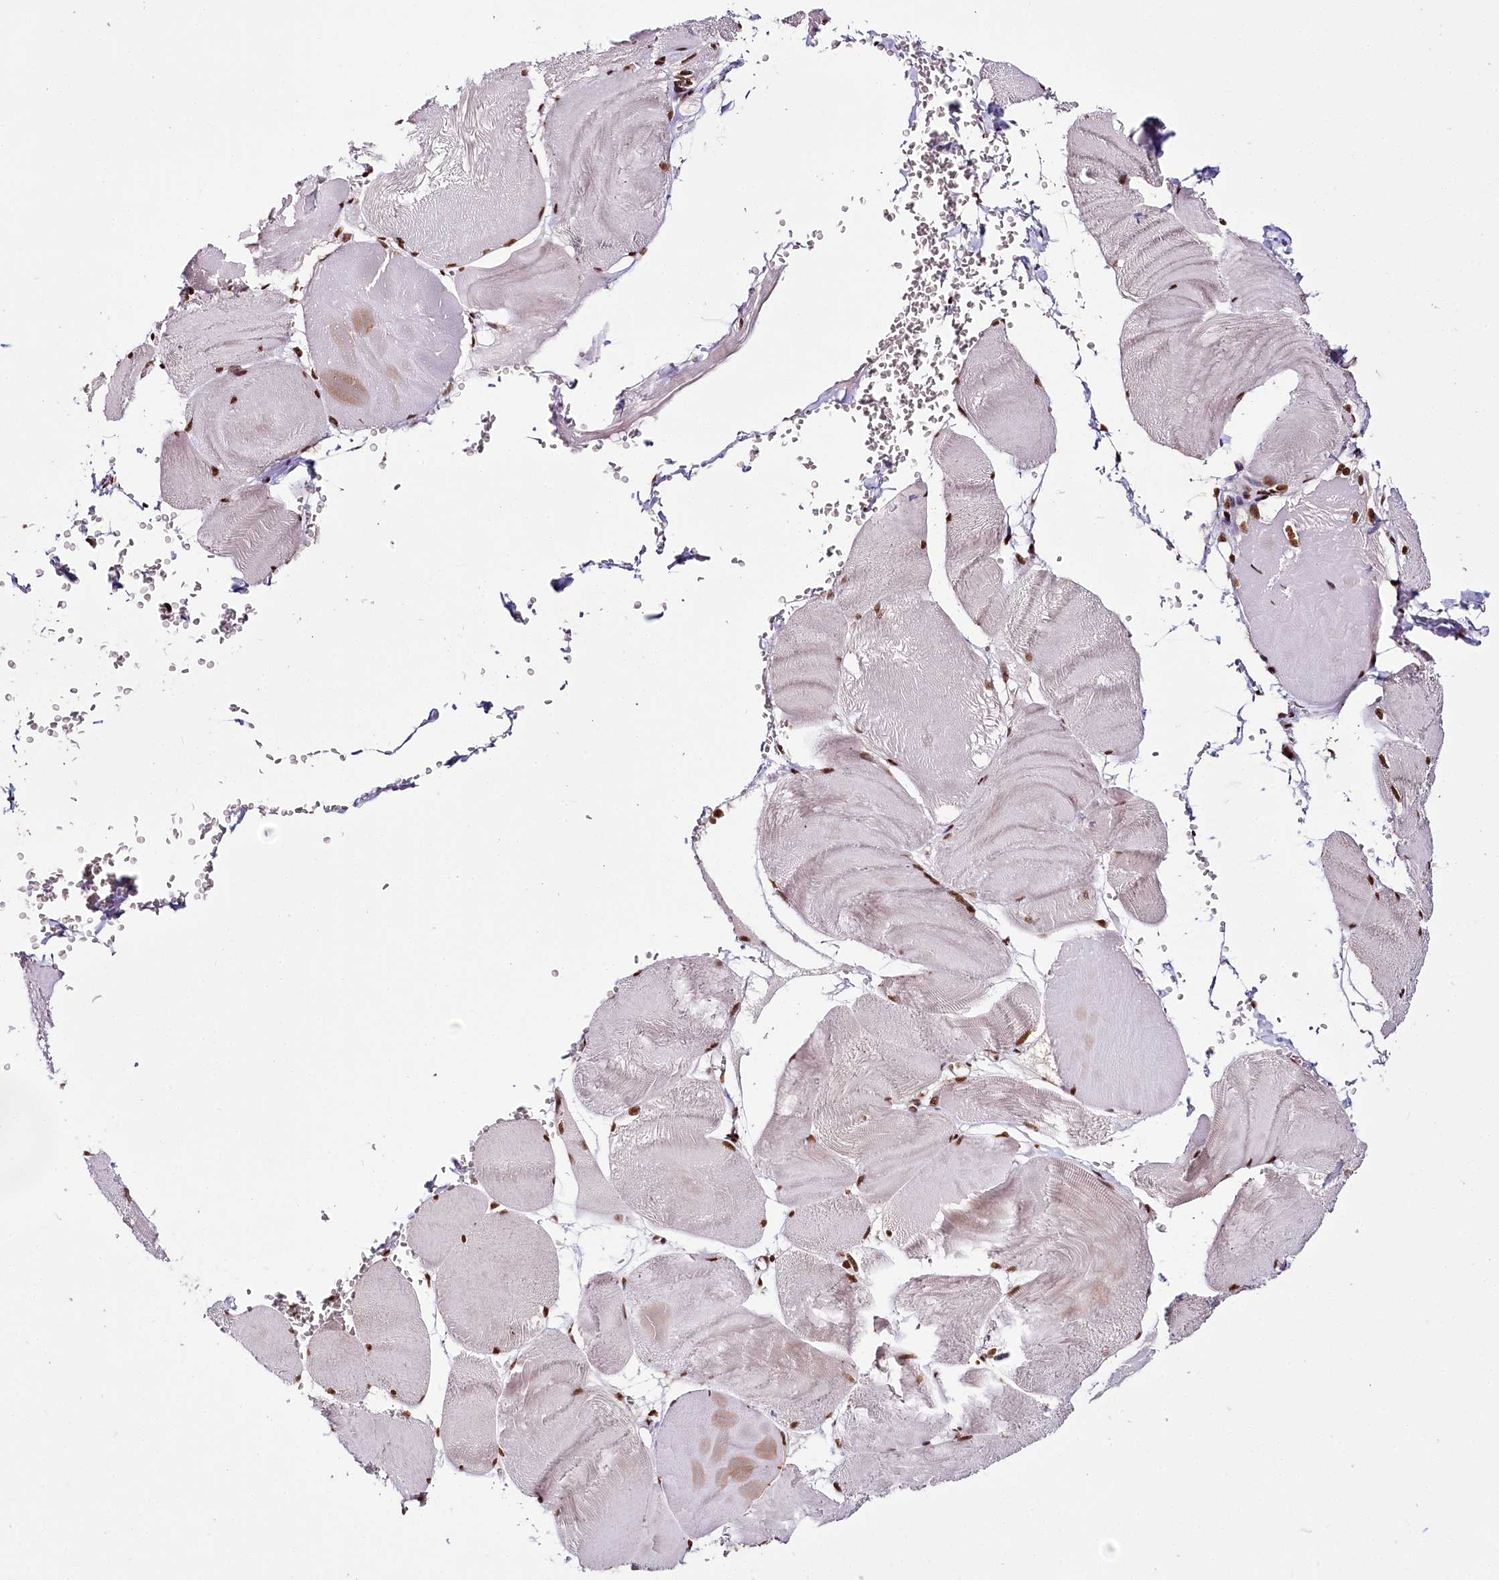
{"staining": {"intensity": "moderate", "quantity": ">75%", "location": "nuclear"}, "tissue": "skeletal muscle", "cell_type": "Myocytes", "image_type": "normal", "snomed": [{"axis": "morphology", "description": "Normal tissue, NOS"}, {"axis": "morphology", "description": "Basal cell carcinoma"}, {"axis": "topography", "description": "Skeletal muscle"}], "caption": "Immunohistochemistry micrograph of normal skeletal muscle: skeletal muscle stained using IHC exhibits medium levels of moderate protein expression localized specifically in the nuclear of myocytes, appearing as a nuclear brown color.", "gene": "SMARCE1", "patient": {"sex": "female", "age": 64}}